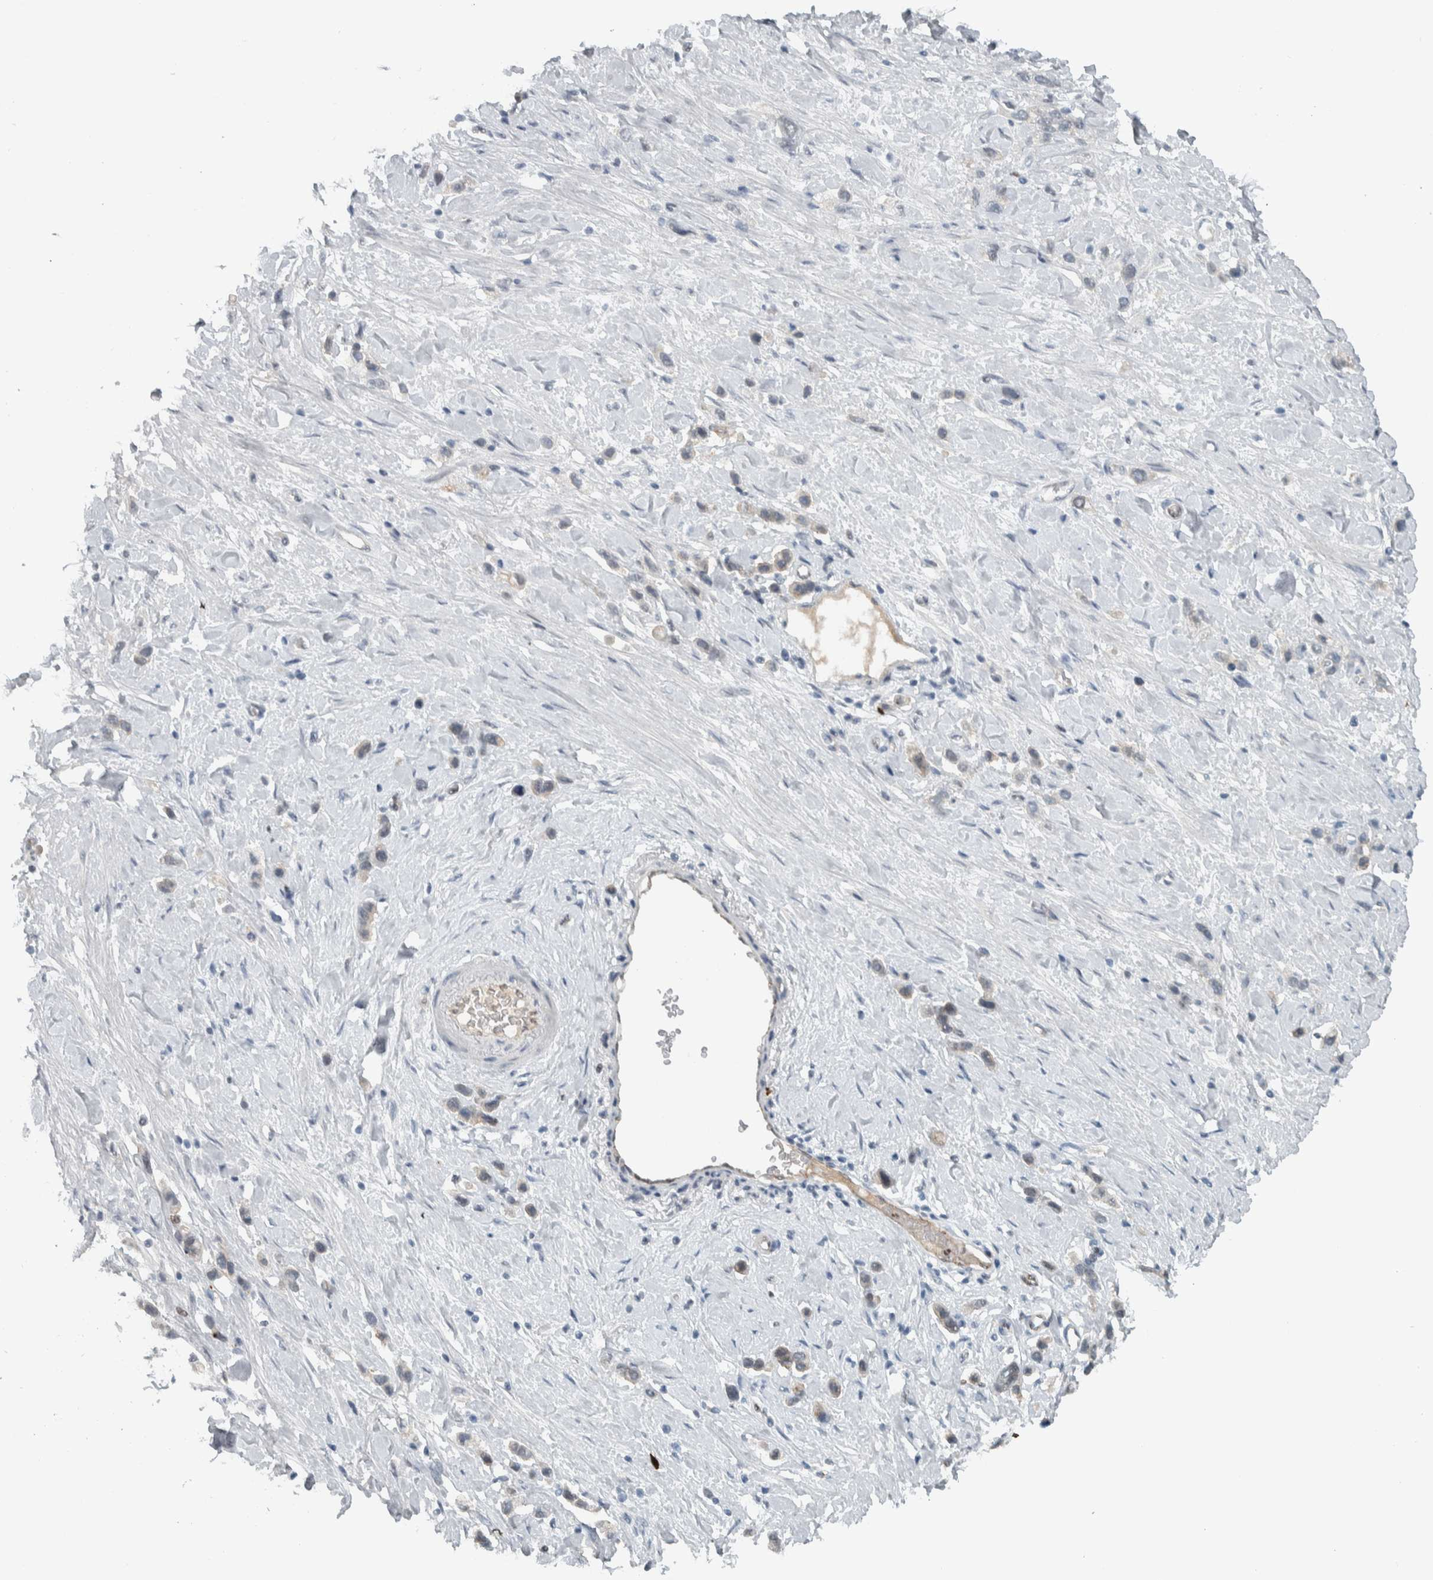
{"staining": {"intensity": "negative", "quantity": "none", "location": "none"}, "tissue": "stomach cancer", "cell_type": "Tumor cells", "image_type": "cancer", "snomed": [{"axis": "morphology", "description": "Adenocarcinoma, NOS"}, {"axis": "topography", "description": "Stomach"}], "caption": "A high-resolution micrograph shows IHC staining of stomach adenocarcinoma, which shows no significant expression in tumor cells.", "gene": "ADPRM", "patient": {"sex": "female", "age": 65}}